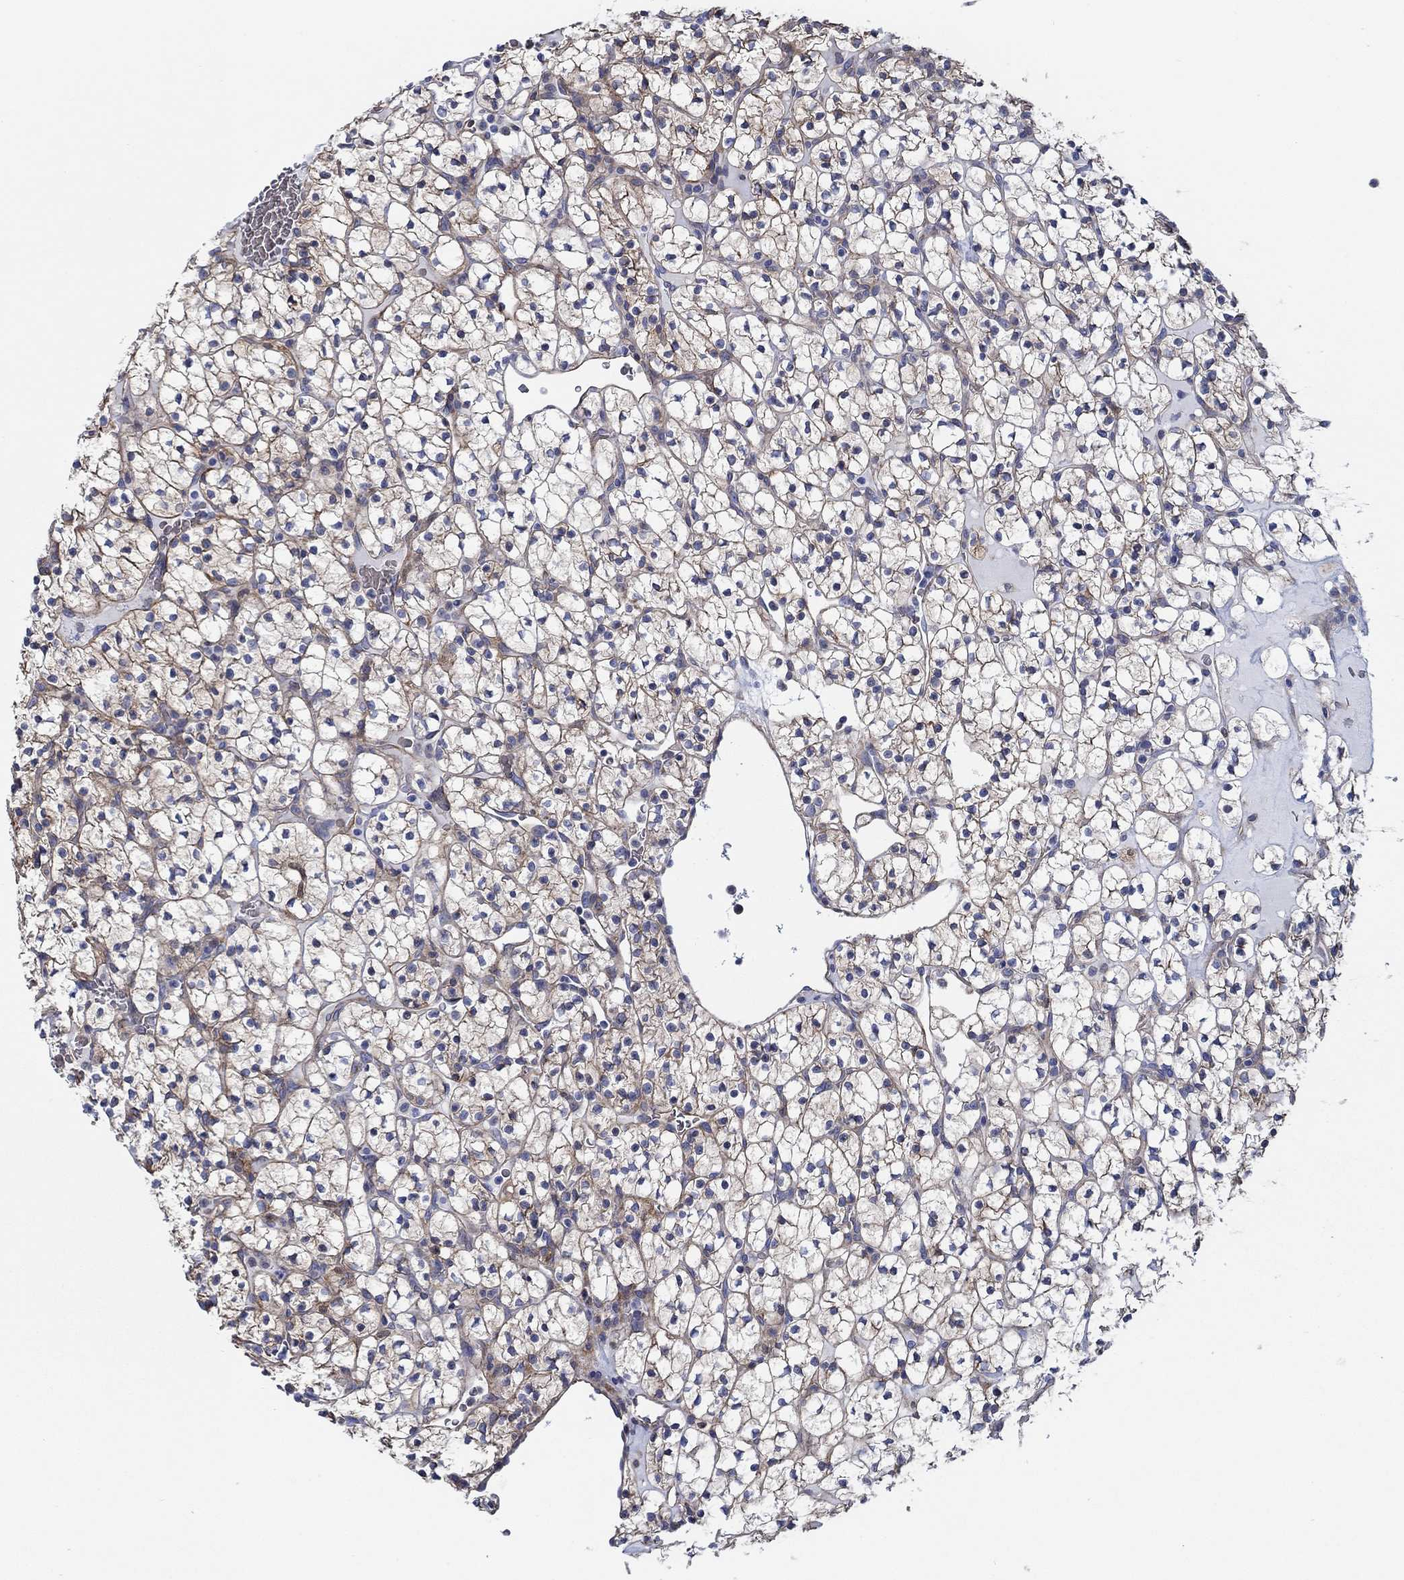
{"staining": {"intensity": "moderate", "quantity": "25%-75%", "location": "cytoplasmic/membranous"}, "tissue": "renal cancer", "cell_type": "Tumor cells", "image_type": "cancer", "snomed": [{"axis": "morphology", "description": "Adenocarcinoma, NOS"}, {"axis": "topography", "description": "Kidney"}], "caption": "Renal cancer (adenocarcinoma) stained for a protein (brown) displays moderate cytoplasmic/membranous positive expression in approximately 25%-75% of tumor cells.", "gene": "FMN1", "patient": {"sex": "female", "age": 89}}